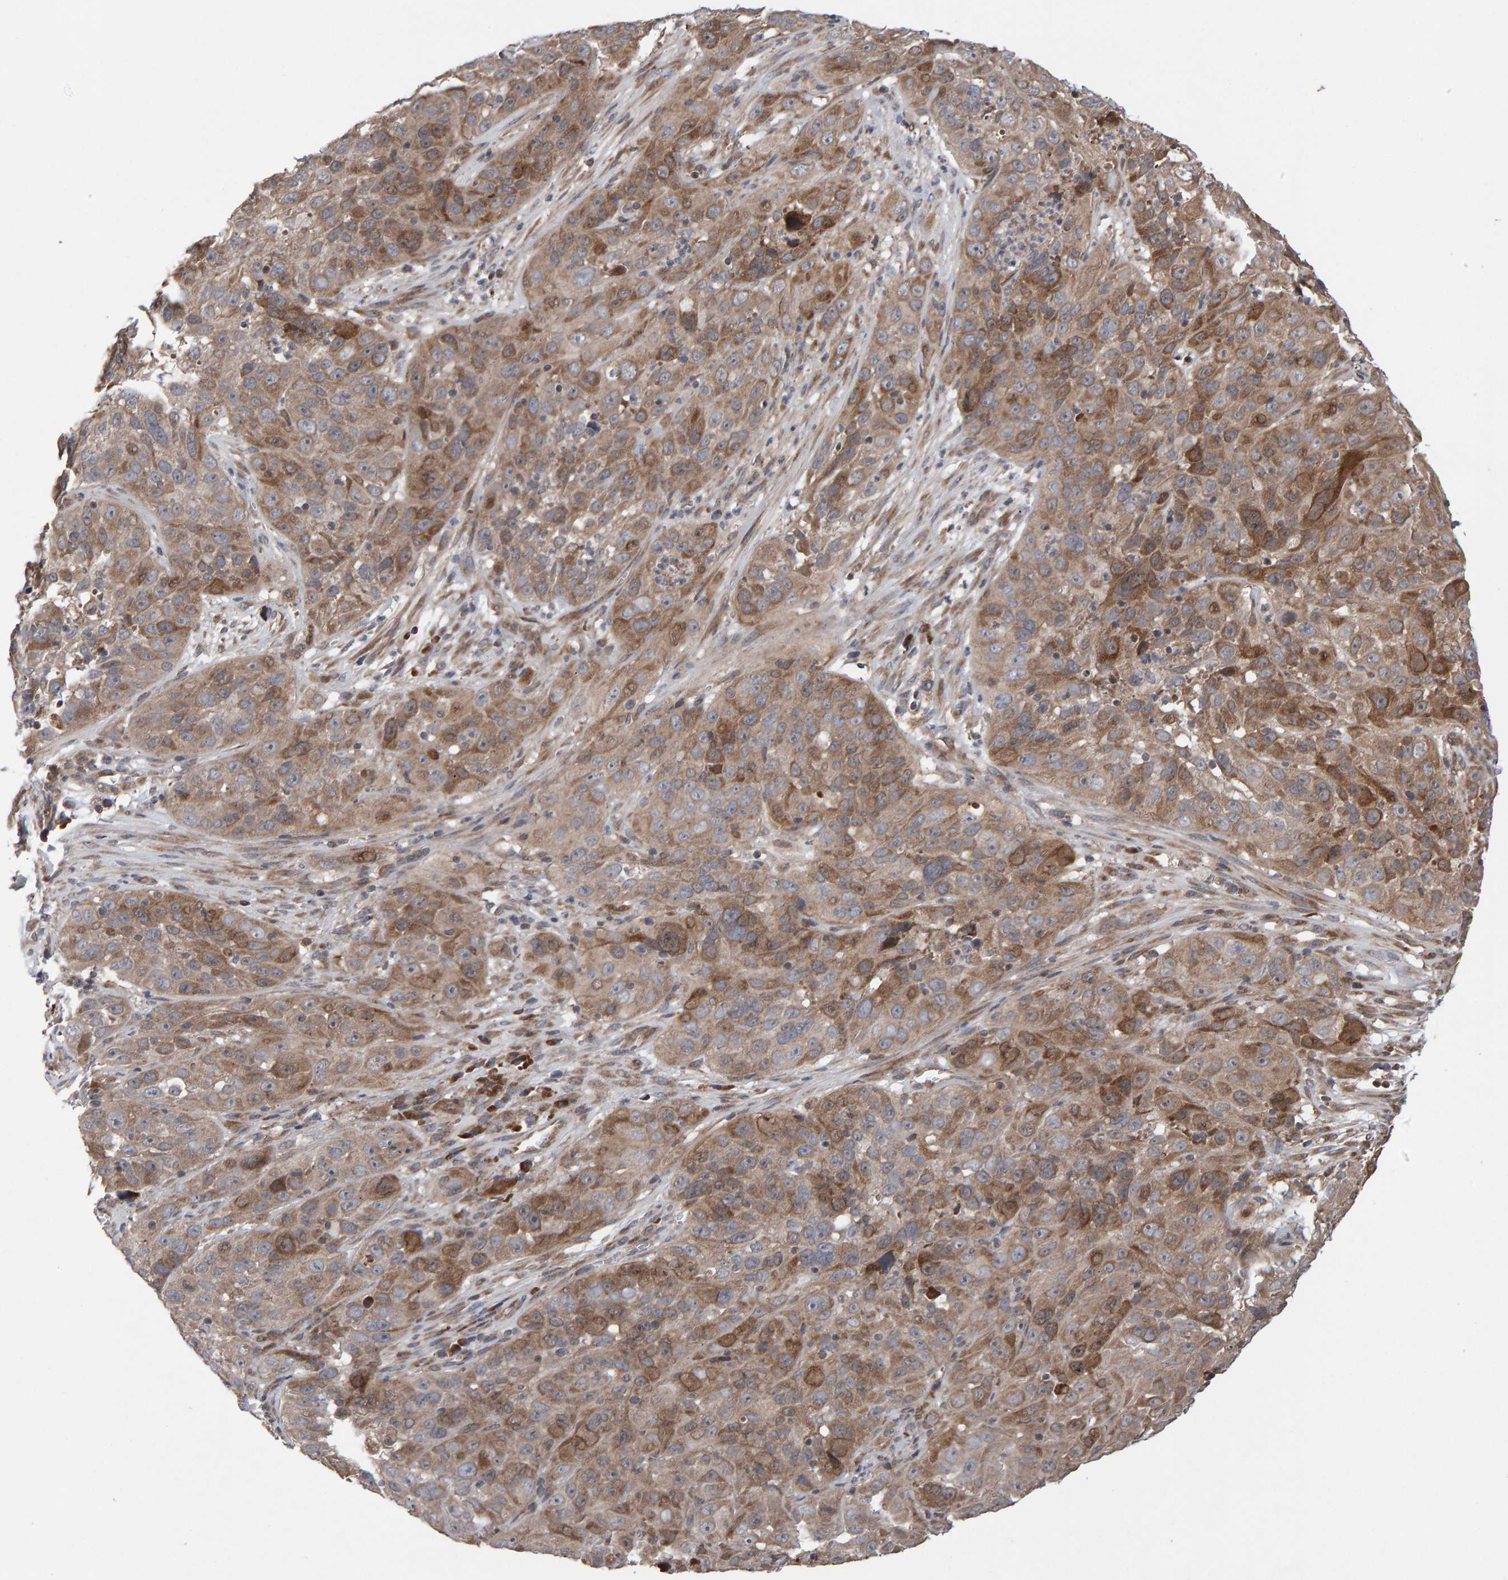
{"staining": {"intensity": "moderate", "quantity": ">75%", "location": "cytoplasmic/membranous"}, "tissue": "cervical cancer", "cell_type": "Tumor cells", "image_type": "cancer", "snomed": [{"axis": "morphology", "description": "Squamous cell carcinoma, NOS"}, {"axis": "topography", "description": "Cervix"}], "caption": "Immunohistochemical staining of human cervical cancer reveals medium levels of moderate cytoplasmic/membranous protein positivity in approximately >75% of tumor cells.", "gene": "PECR", "patient": {"sex": "female", "age": 32}}